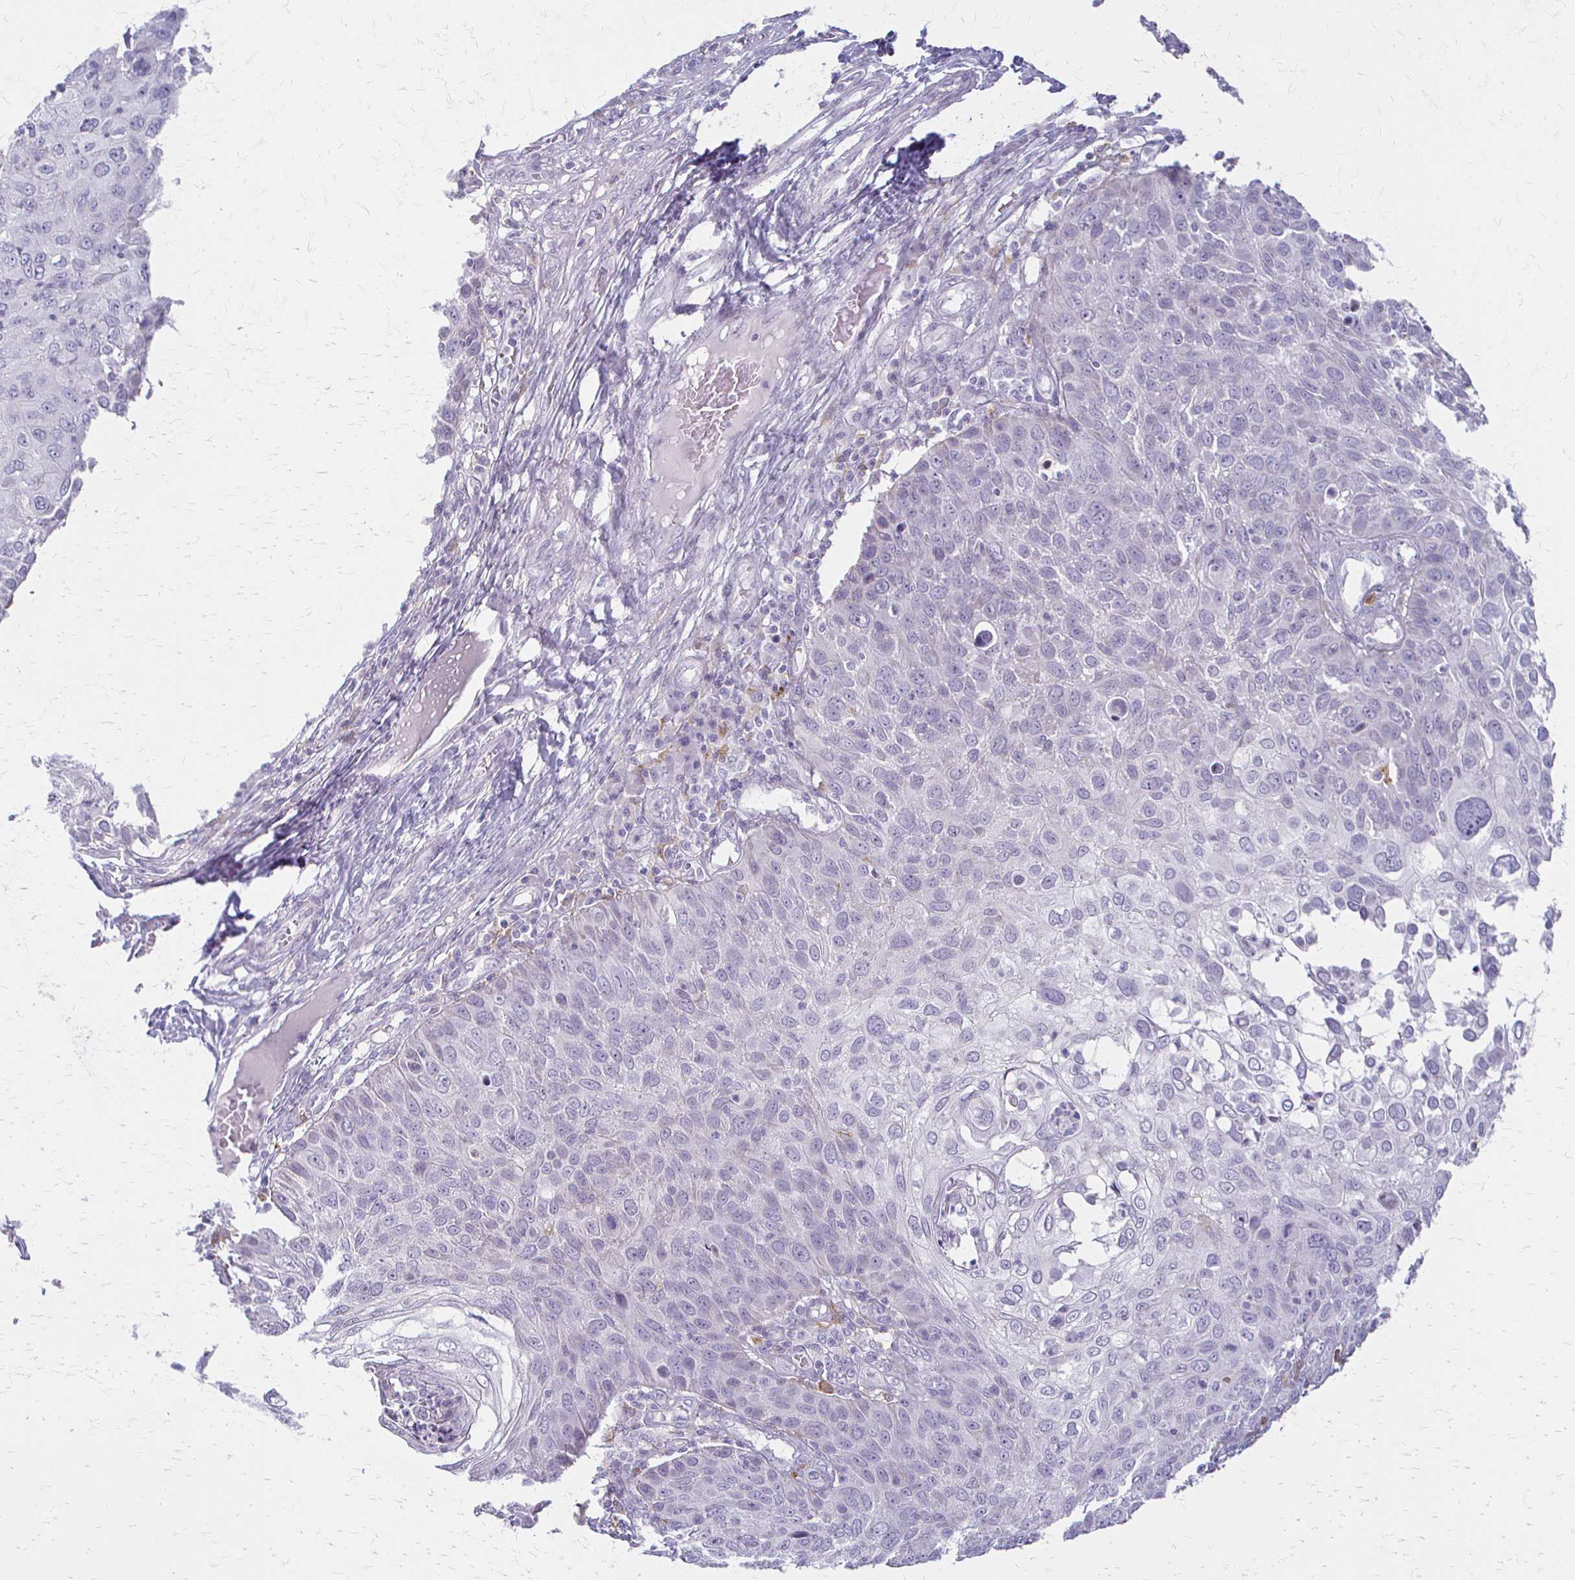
{"staining": {"intensity": "negative", "quantity": "none", "location": "none"}, "tissue": "skin cancer", "cell_type": "Tumor cells", "image_type": "cancer", "snomed": [{"axis": "morphology", "description": "Squamous cell carcinoma, NOS"}, {"axis": "topography", "description": "Skin"}], "caption": "Immunohistochemistry of human skin cancer demonstrates no positivity in tumor cells.", "gene": "ACP5", "patient": {"sex": "male", "age": 87}}